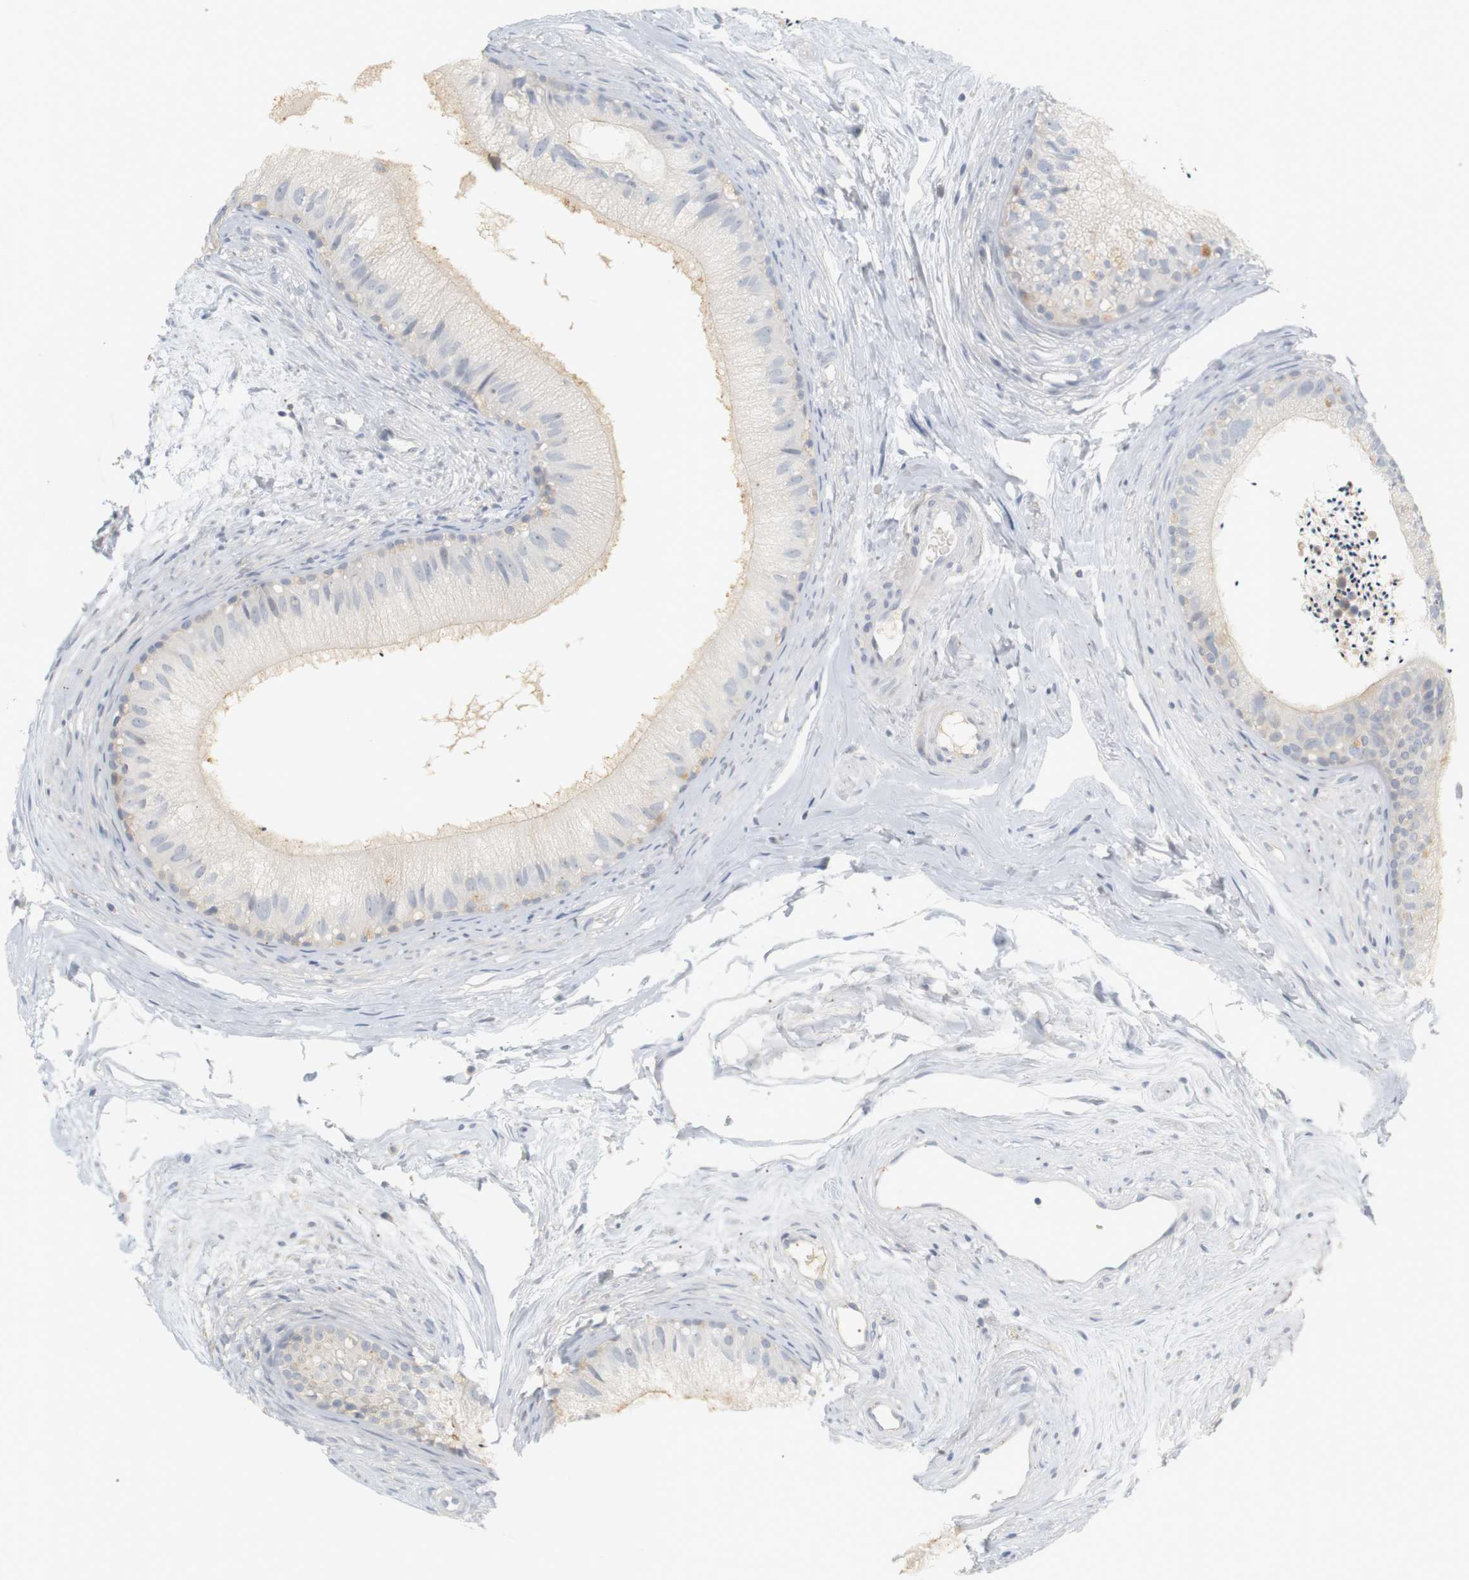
{"staining": {"intensity": "negative", "quantity": "none", "location": "none"}, "tissue": "epididymis", "cell_type": "Glandular cells", "image_type": "normal", "snomed": [{"axis": "morphology", "description": "Normal tissue, NOS"}, {"axis": "topography", "description": "Epididymis"}], "caption": "Glandular cells are negative for brown protein staining in unremarkable epididymis. The staining was performed using DAB (3,3'-diaminobenzidine) to visualize the protein expression in brown, while the nuclei were stained in blue with hematoxylin (Magnification: 20x).", "gene": "RTN3", "patient": {"sex": "male", "age": 56}}